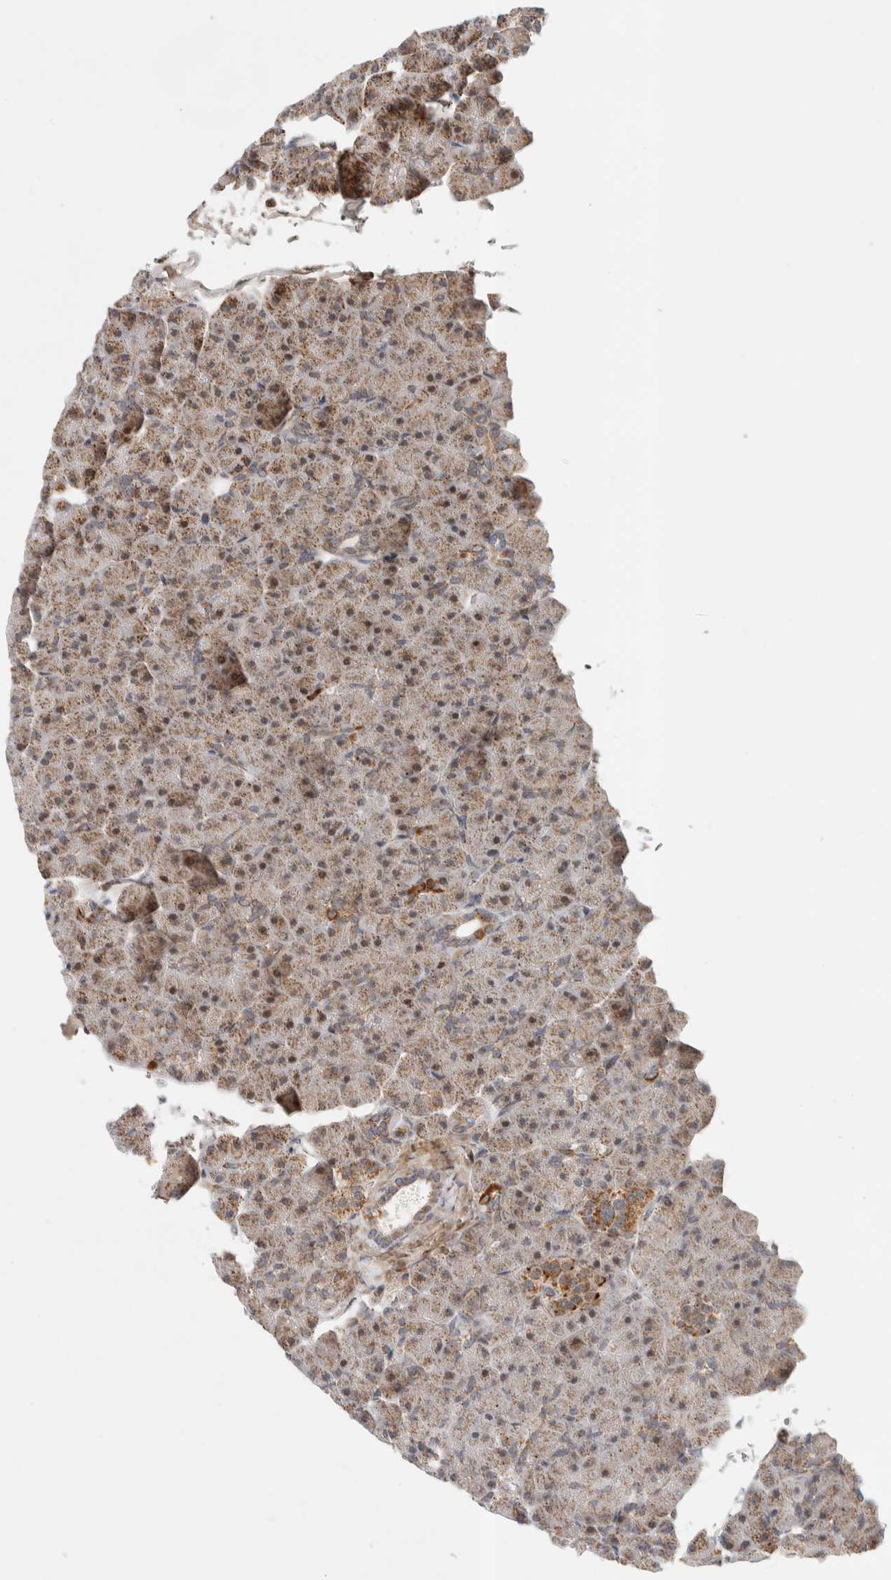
{"staining": {"intensity": "moderate", "quantity": "<25%", "location": "cytoplasmic/membranous,nuclear"}, "tissue": "pancreas", "cell_type": "Exocrine glandular cells", "image_type": "normal", "snomed": [{"axis": "morphology", "description": "Normal tissue, NOS"}, {"axis": "topography", "description": "Pancreas"}], "caption": "Pancreas stained for a protein shows moderate cytoplasmic/membranous,nuclear positivity in exocrine glandular cells. (brown staining indicates protein expression, while blue staining denotes nuclei).", "gene": "TSPAN32", "patient": {"sex": "male", "age": 35}}